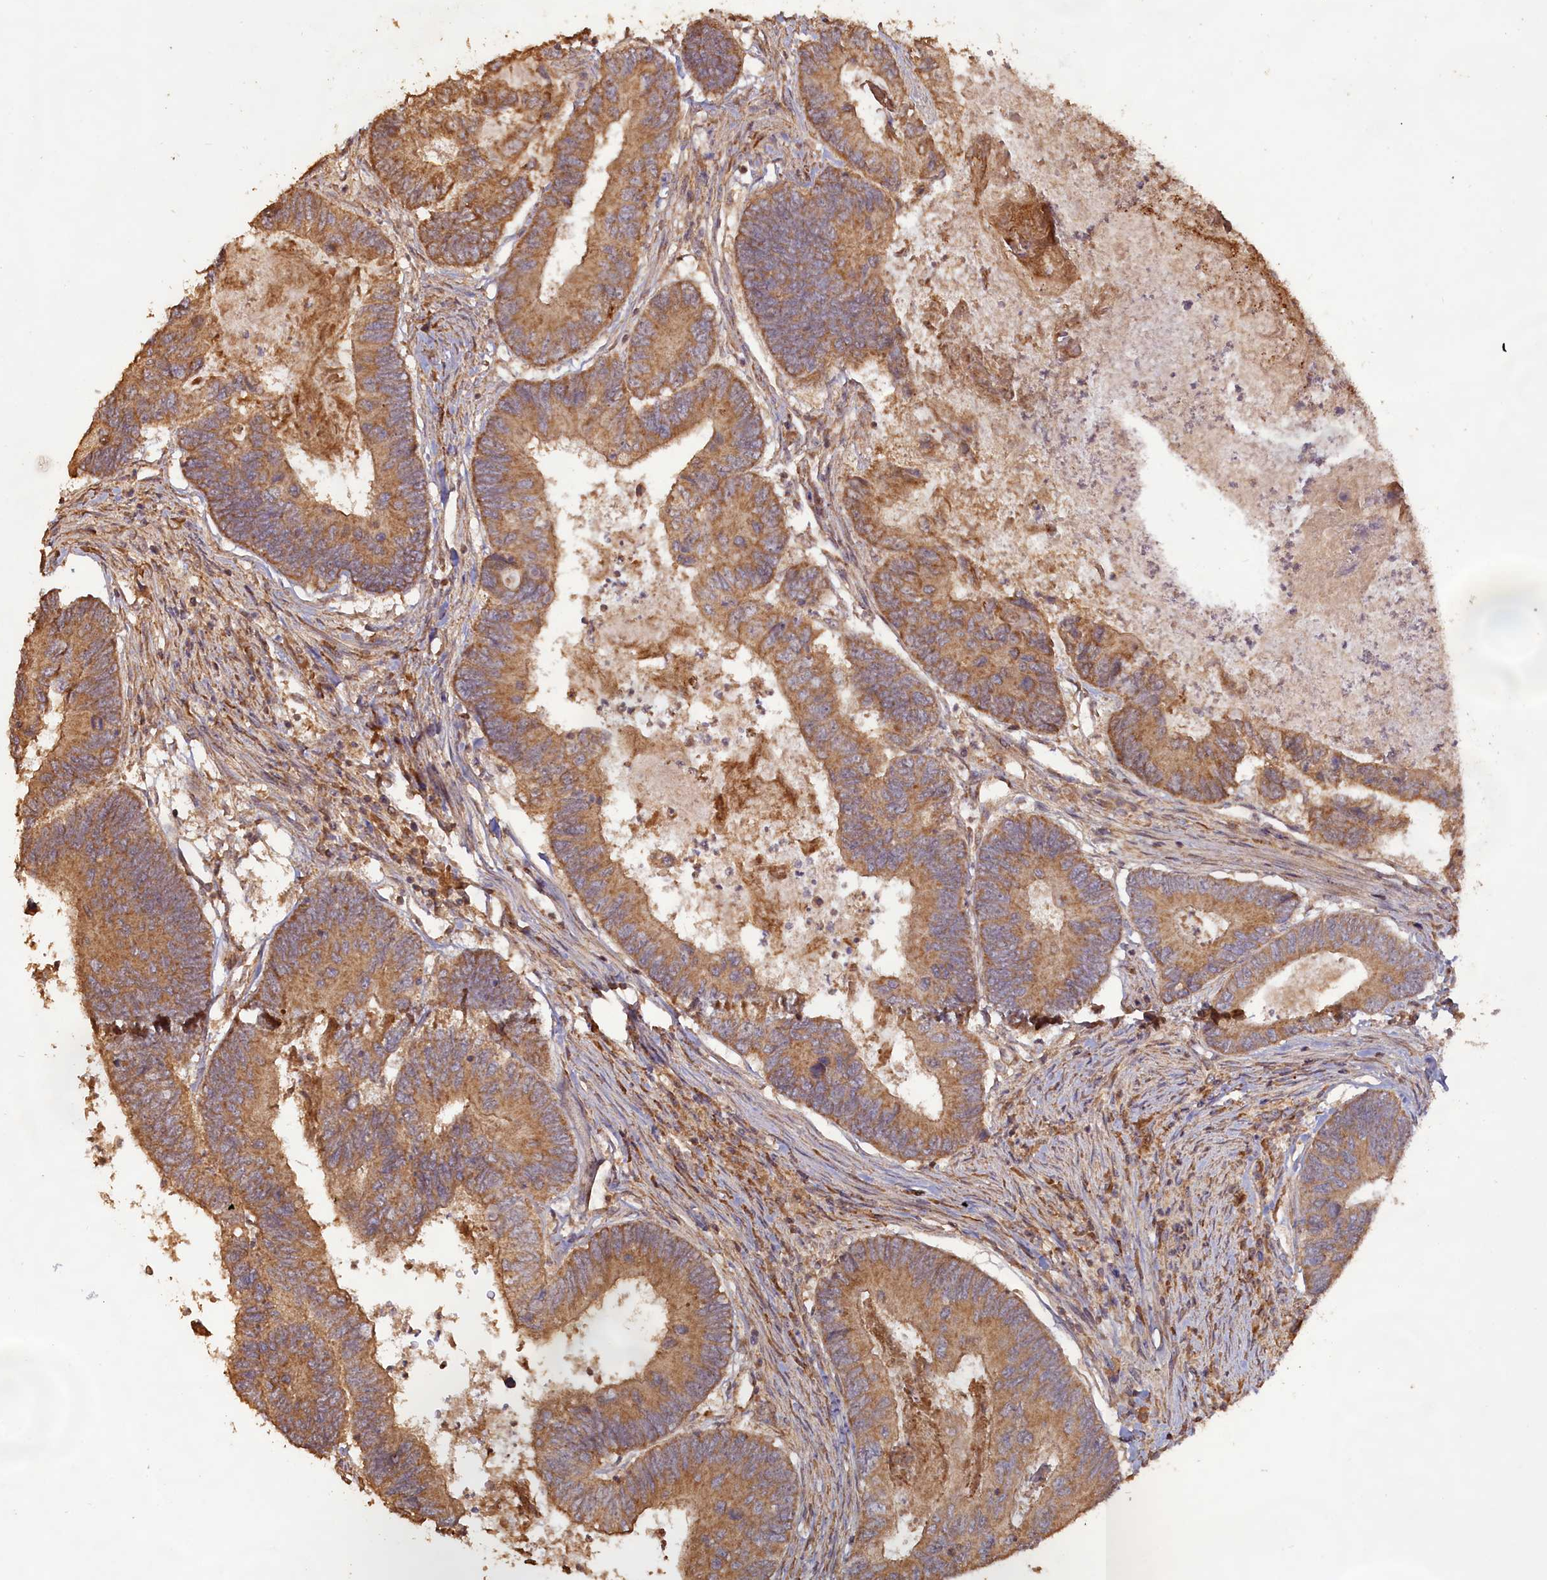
{"staining": {"intensity": "moderate", "quantity": ">75%", "location": "cytoplasmic/membranous"}, "tissue": "colorectal cancer", "cell_type": "Tumor cells", "image_type": "cancer", "snomed": [{"axis": "morphology", "description": "Adenocarcinoma, NOS"}, {"axis": "topography", "description": "Colon"}], "caption": "Tumor cells reveal medium levels of moderate cytoplasmic/membranous expression in about >75% of cells in human colorectal cancer.", "gene": "LAYN", "patient": {"sex": "female", "age": 67}}